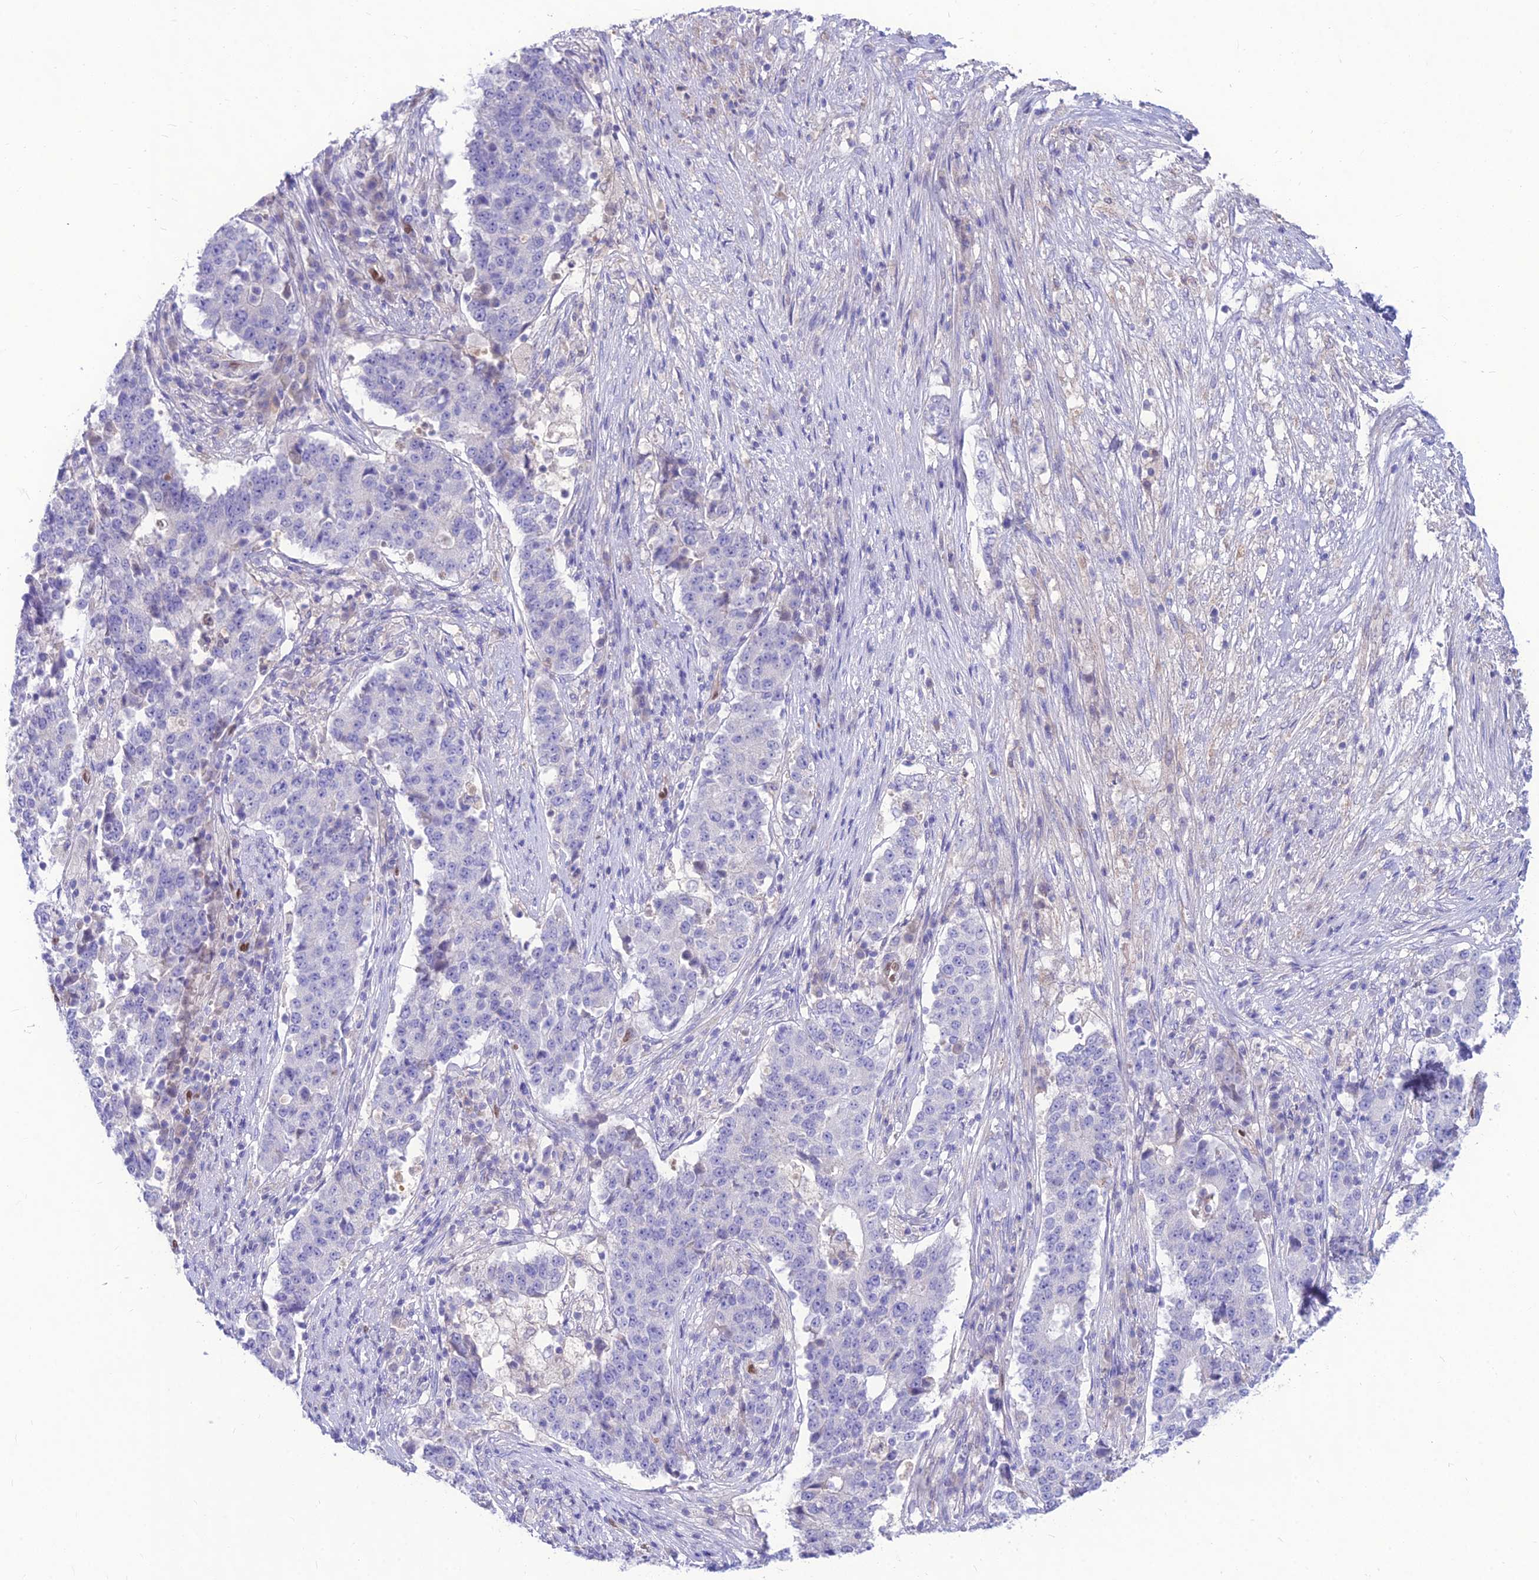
{"staining": {"intensity": "negative", "quantity": "none", "location": "none"}, "tissue": "stomach cancer", "cell_type": "Tumor cells", "image_type": "cancer", "snomed": [{"axis": "morphology", "description": "Adenocarcinoma, NOS"}, {"axis": "topography", "description": "Stomach"}], "caption": "Tumor cells show no significant staining in stomach adenocarcinoma.", "gene": "NOVA2", "patient": {"sex": "male", "age": 59}}